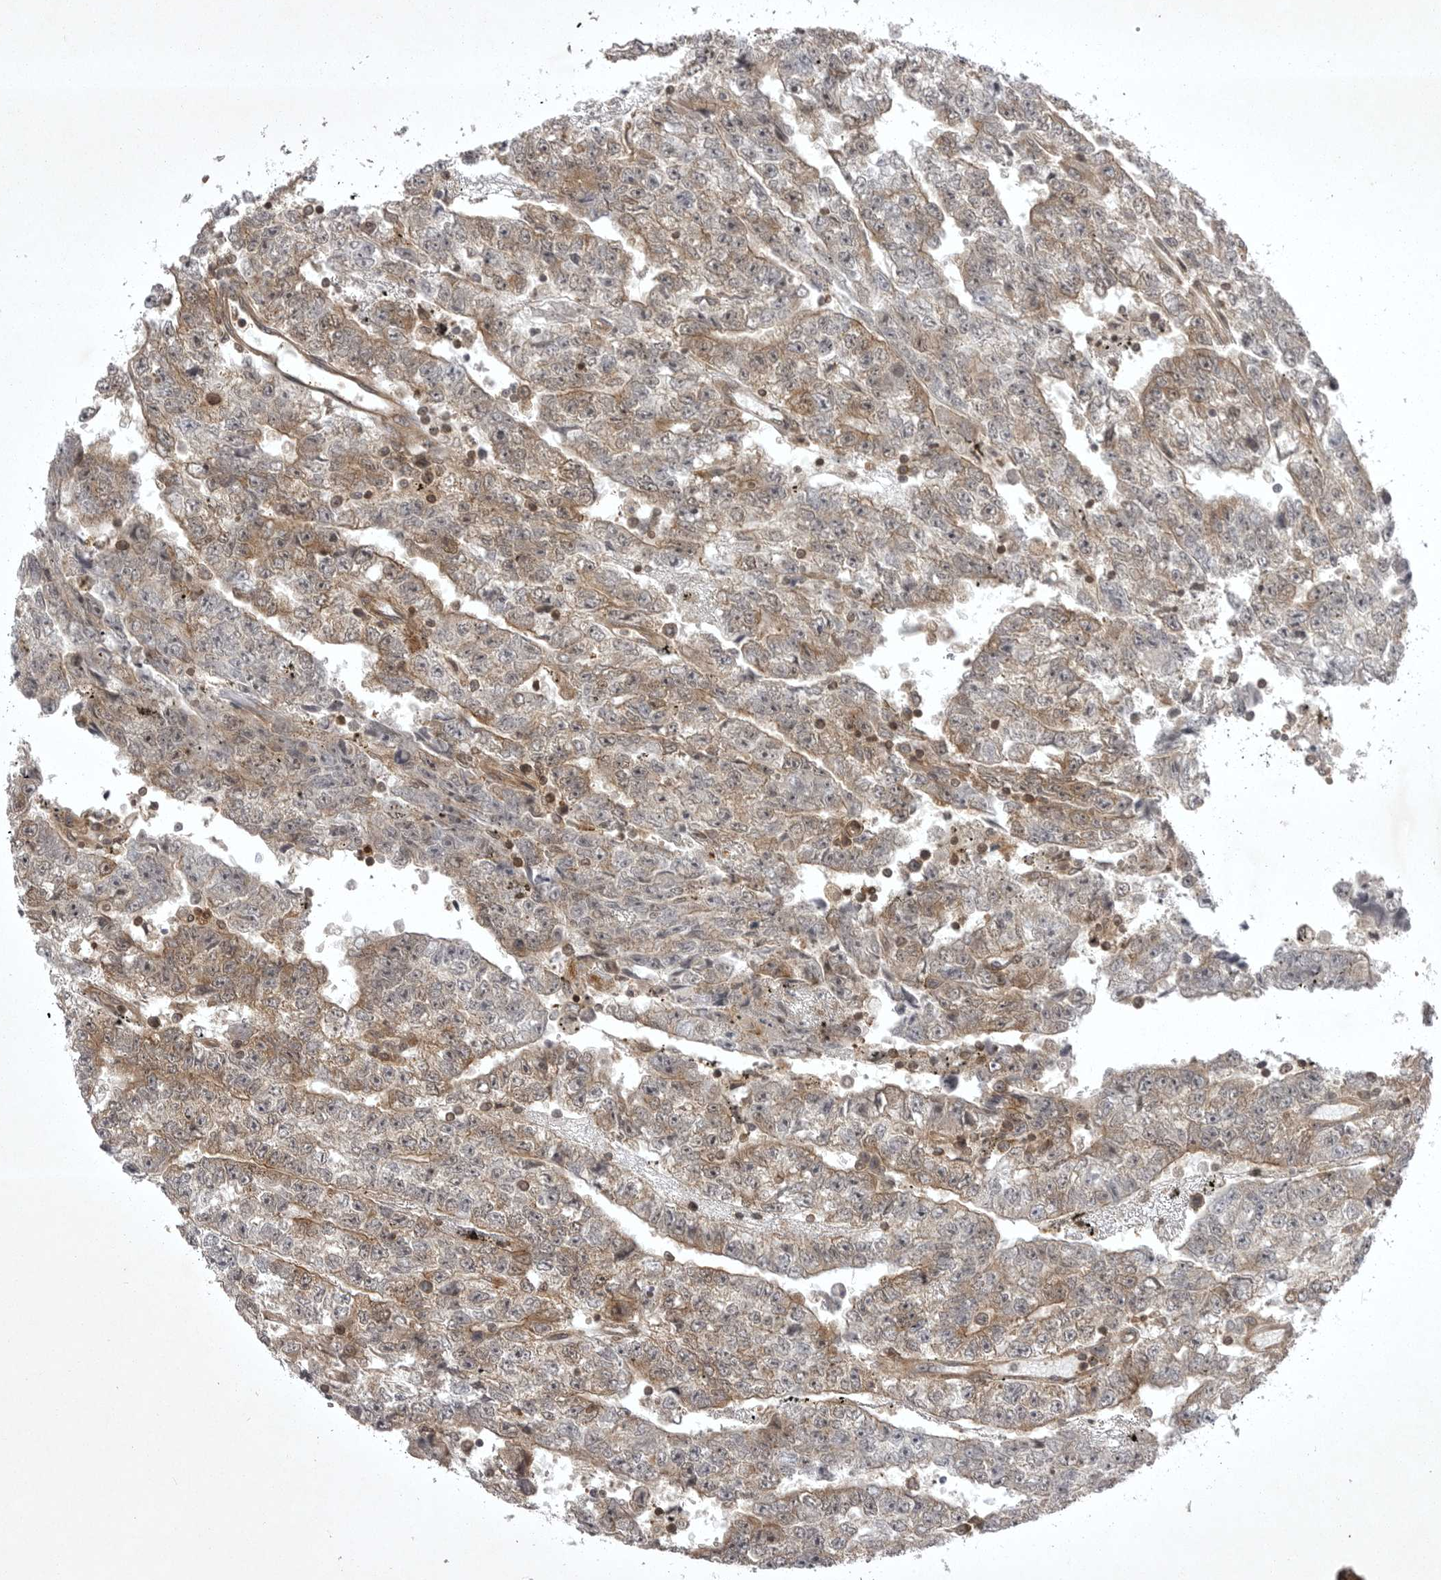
{"staining": {"intensity": "moderate", "quantity": "25%-75%", "location": "cytoplasmic/membranous"}, "tissue": "testis cancer", "cell_type": "Tumor cells", "image_type": "cancer", "snomed": [{"axis": "morphology", "description": "Carcinoma, Embryonal, NOS"}, {"axis": "topography", "description": "Testis"}], "caption": "Immunohistochemistry micrograph of neoplastic tissue: human testis cancer (embryonal carcinoma) stained using immunohistochemistry displays medium levels of moderate protein expression localized specifically in the cytoplasmic/membranous of tumor cells, appearing as a cytoplasmic/membranous brown color.", "gene": "STK24", "patient": {"sex": "male", "age": 25}}